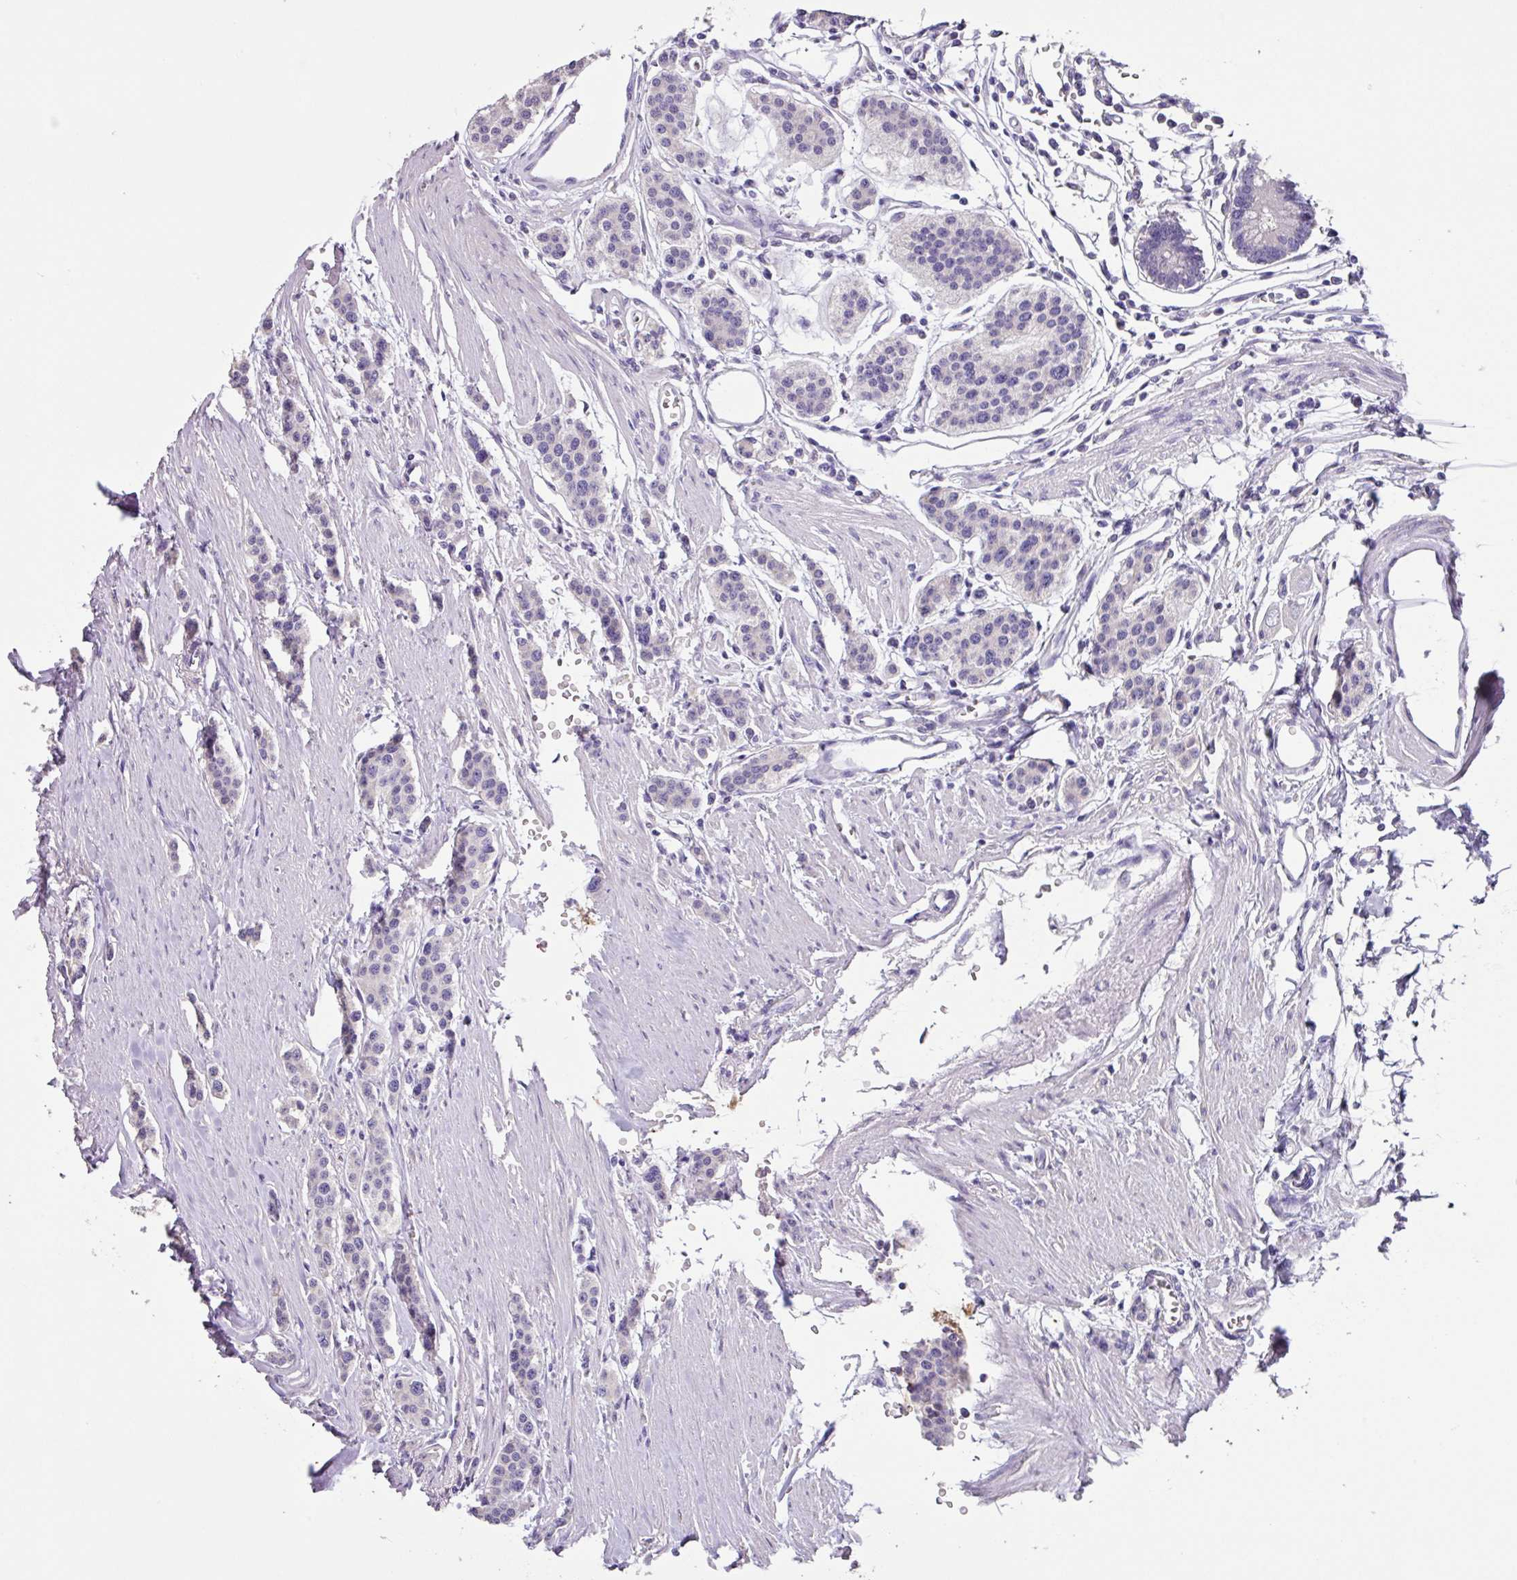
{"staining": {"intensity": "negative", "quantity": "none", "location": "none"}, "tissue": "carcinoid", "cell_type": "Tumor cells", "image_type": "cancer", "snomed": [{"axis": "morphology", "description": "Carcinoid, malignant, NOS"}, {"axis": "topography", "description": "Small intestine"}], "caption": "Immunohistochemistry photomicrograph of human carcinoid stained for a protein (brown), which shows no staining in tumor cells.", "gene": "ZG16", "patient": {"sex": "male", "age": 60}}